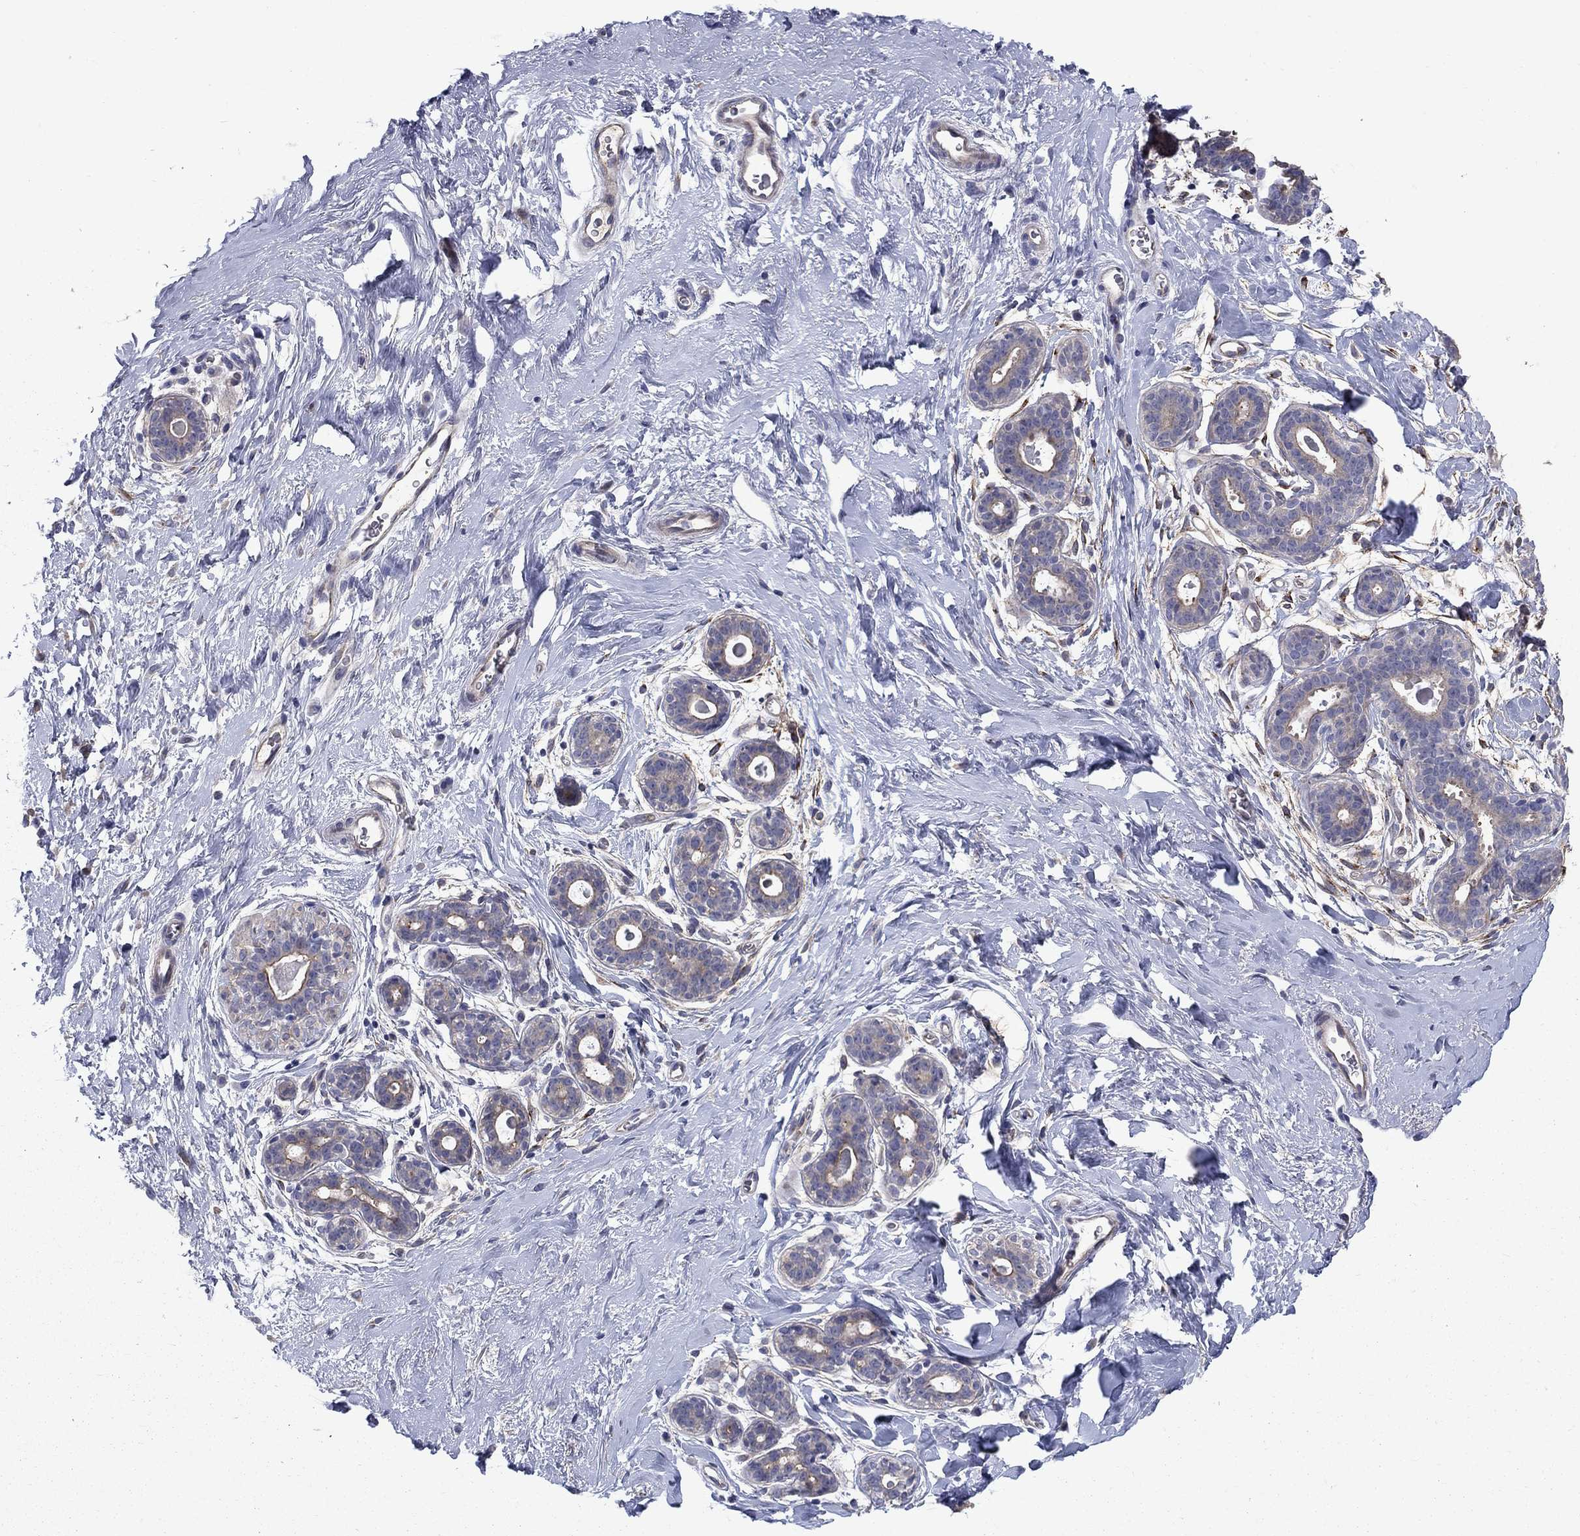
{"staining": {"intensity": "moderate", "quantity": "<25%", "location": "cytoplasmic/membranous"}, "tissue": "breast", "cell_type": "Glandular cells", "image_type": "normal", "snomed": [{"axis": "morphology", "description": "Normal tissue, NOS"}, {"axis": "topography", "description": "Breast"}], "caption": "High-magnification brightfield microscopy of benign breast stained with DAB (3,3'-diaminobenzidine) (brown) and counterstained with hematoxylin (blue). glandular cells exhibit moderate cytoplasmic/membranous staining is identified in about<25% of cells.", "gene": "SLC1A1", "patient": {"sex": "female", "age": 43}}